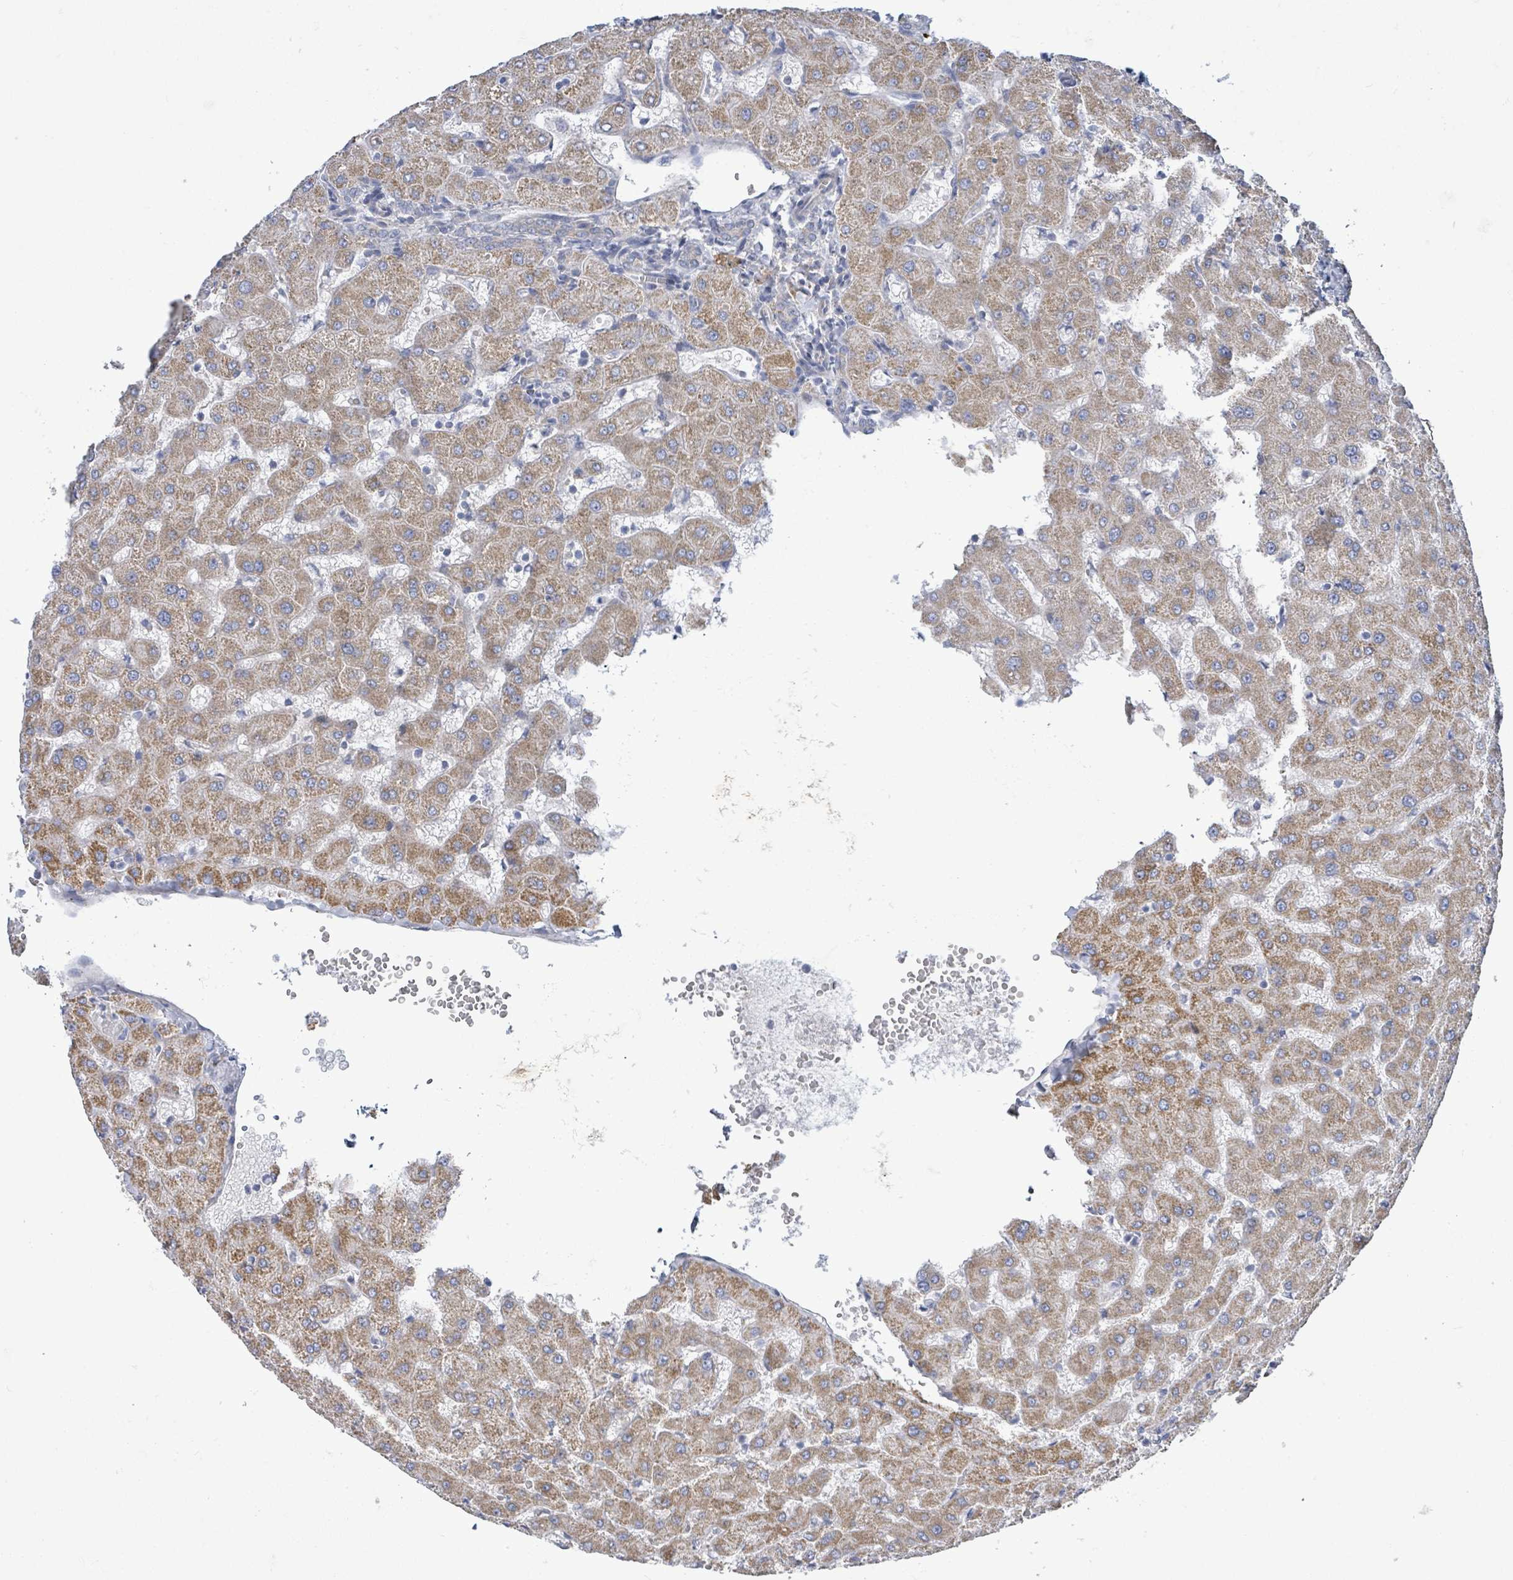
{"staining": {"intensity": "negative", "quantity": "none", "location": "none"}, "tissue": "liver", "cell_type": "Cholangiocytes", "image_type": "normal", "snomed": [{"axis": "morphology", "description": "Normal tissue, NOS"}, {"axis": "topography", "description": "Liver"}], "caption": "Immunohistochemistry image of normal liver: human liver stained with DAB displays no significant protein staining in cholangiocytes.", "gene": "ALG12", "patient": {"sex": "female", "age": 63}}